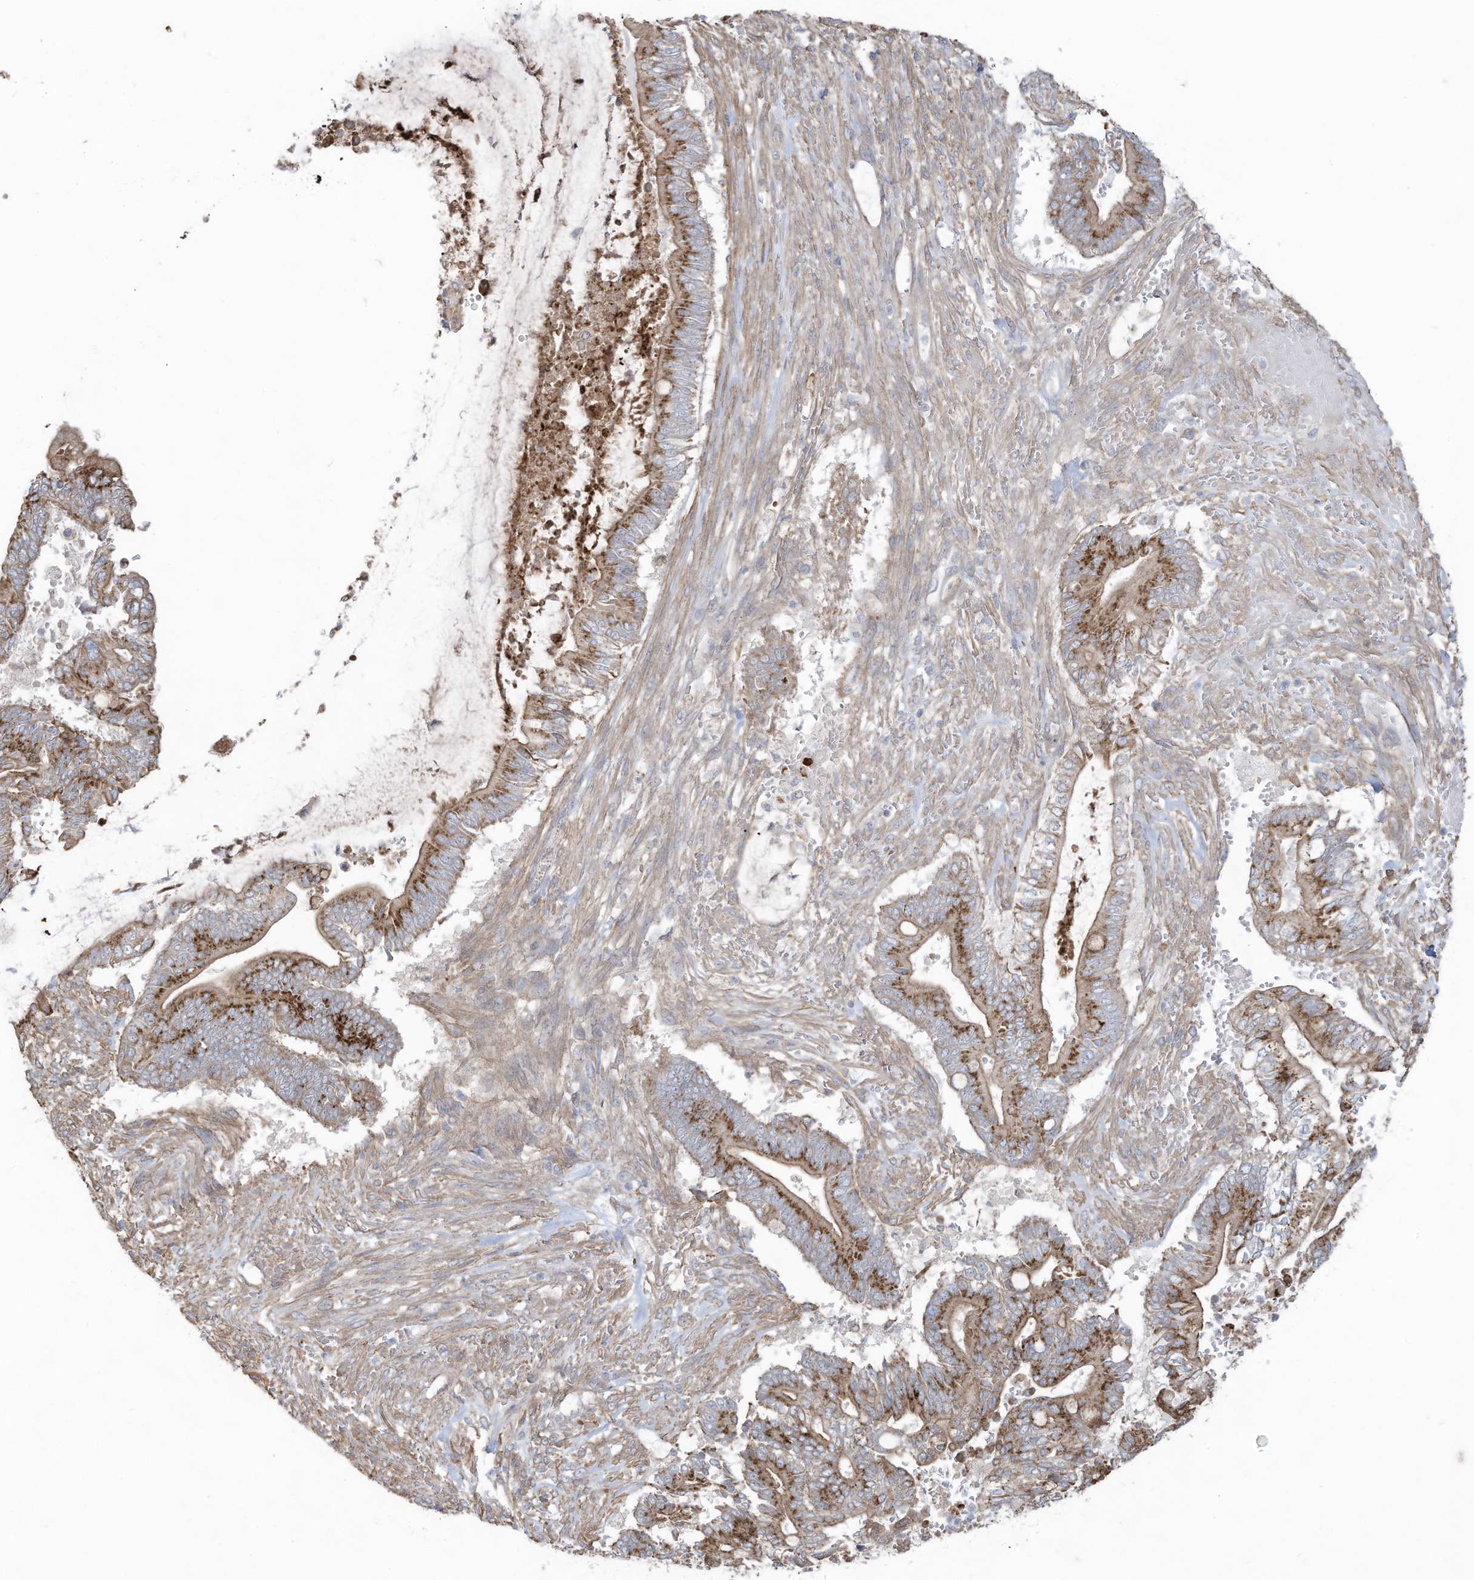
{"staining": {"intensity": "moderate", "quantity": ">75%", "location": "cytoplasmic/membranous"}, "tissue": "pancreatic cancer", "cell_type": "Tumor cells", "image_type": "cancer", "snomed": [{"axis": "morphology", "description": "Adenocarcinoma, NOS"}, {"axis": "topography", "description": "Pancreas"}], "caption": "This micrograph demonstrates pancreatic adenocarcinoma stained with immunohistochemistry to label a protein in brown. The cytoplasmic/membranous of tumor cells show moderate positivity for the protein. Nuclei are counter-stained blue.", "gene": "SLC17A7", "patient": {"sex": "male", "age": 68}}